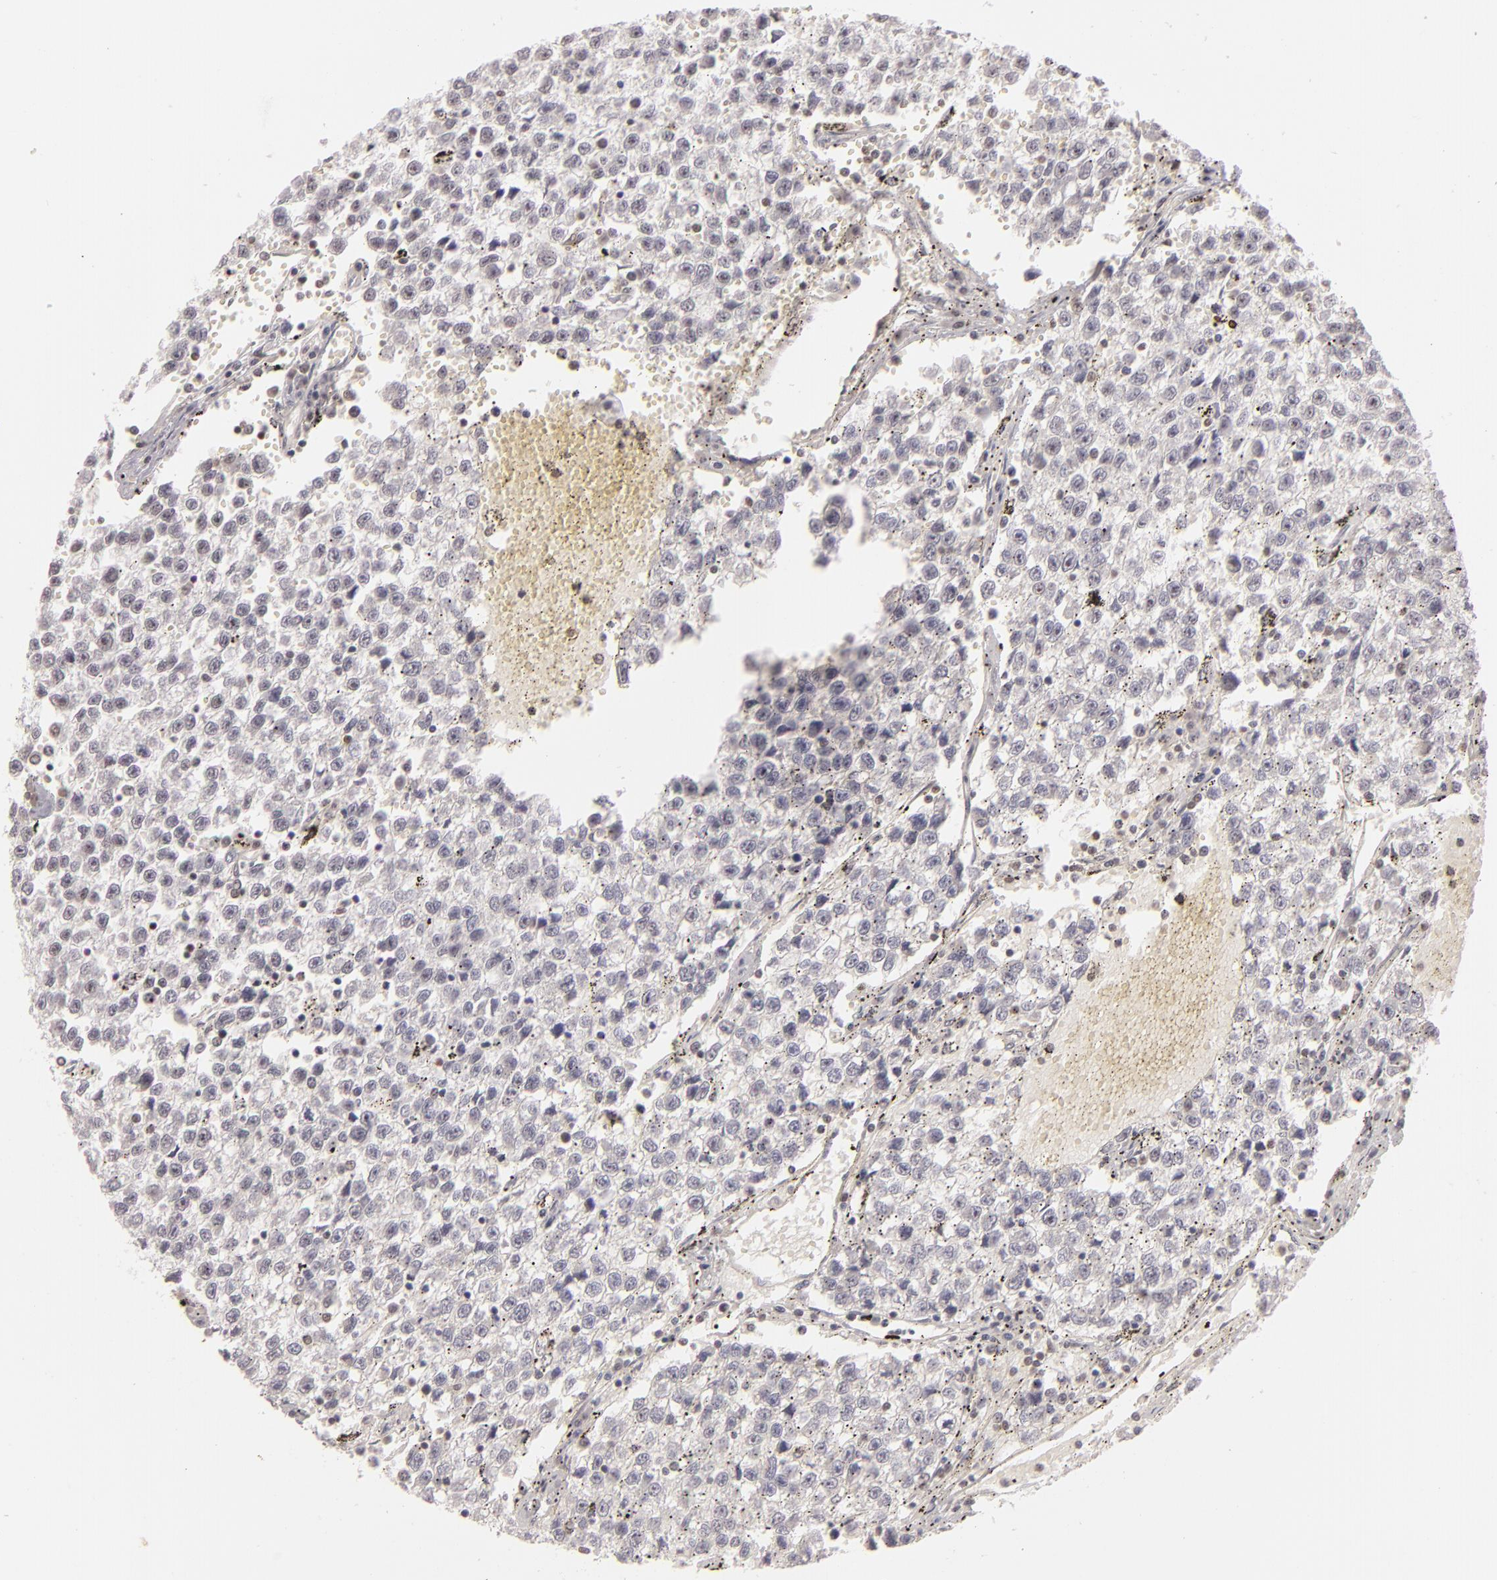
{"staining": {"intensity": "weak", "quantity": "<25%", "location": "nuclear"}, "tissue": "testis cancer", "cell_type": "Tumor cells", "image_type": "cancer", "snomed": [{"axis": "morphology", "description": "Seminoma, NOS"}, {"axis": "topography", "description": "Testis"}], "caption": "The immunohistochemistry photomicrograph has no significant positivity in tumor cells of testis cancer (seminoma) tissue.", "gene": "DAXX", "patient": {"sex": "male", "age": 35}}